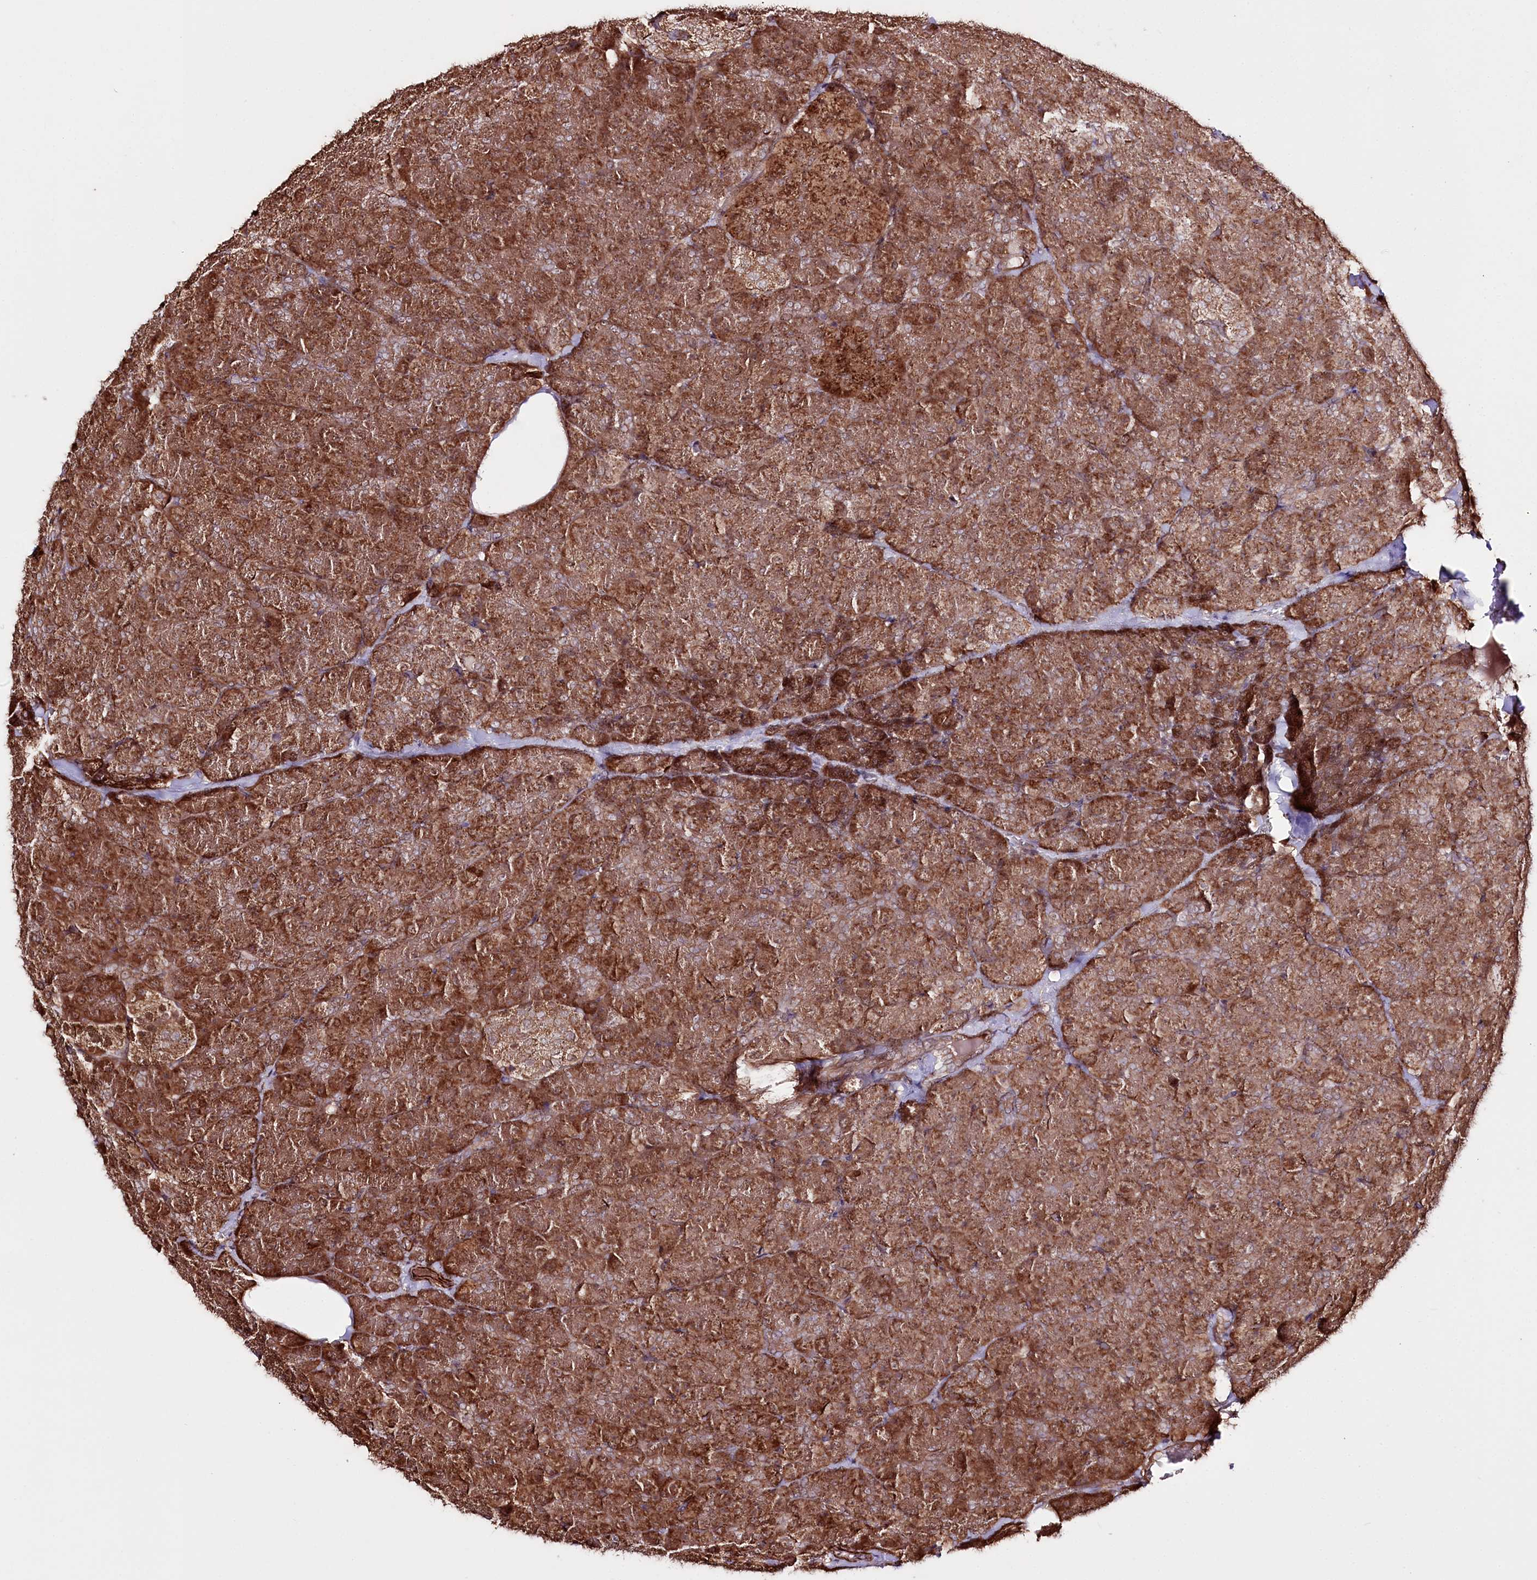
{"staining": {"intensity": "strong", "quantity": ">75%", "location": "cytoplasmic/membranous"}, "tissue": "pancreas", "cell_type": "Exocrine glandular cells", "image_type": "normal", "snomed": [{"axis": "morphology", "description": "Normal tissue, NOS"}, {"axis": "topography", "description": "Pancreas"}], "caption": "A photomicrograph of pancreas stained for a protein exhibits strong cytoplasmic/membranous brown staining in exocrine glandular cells.", "gene": "REXO2", "patient": {"sex": "male", "age": 36}}